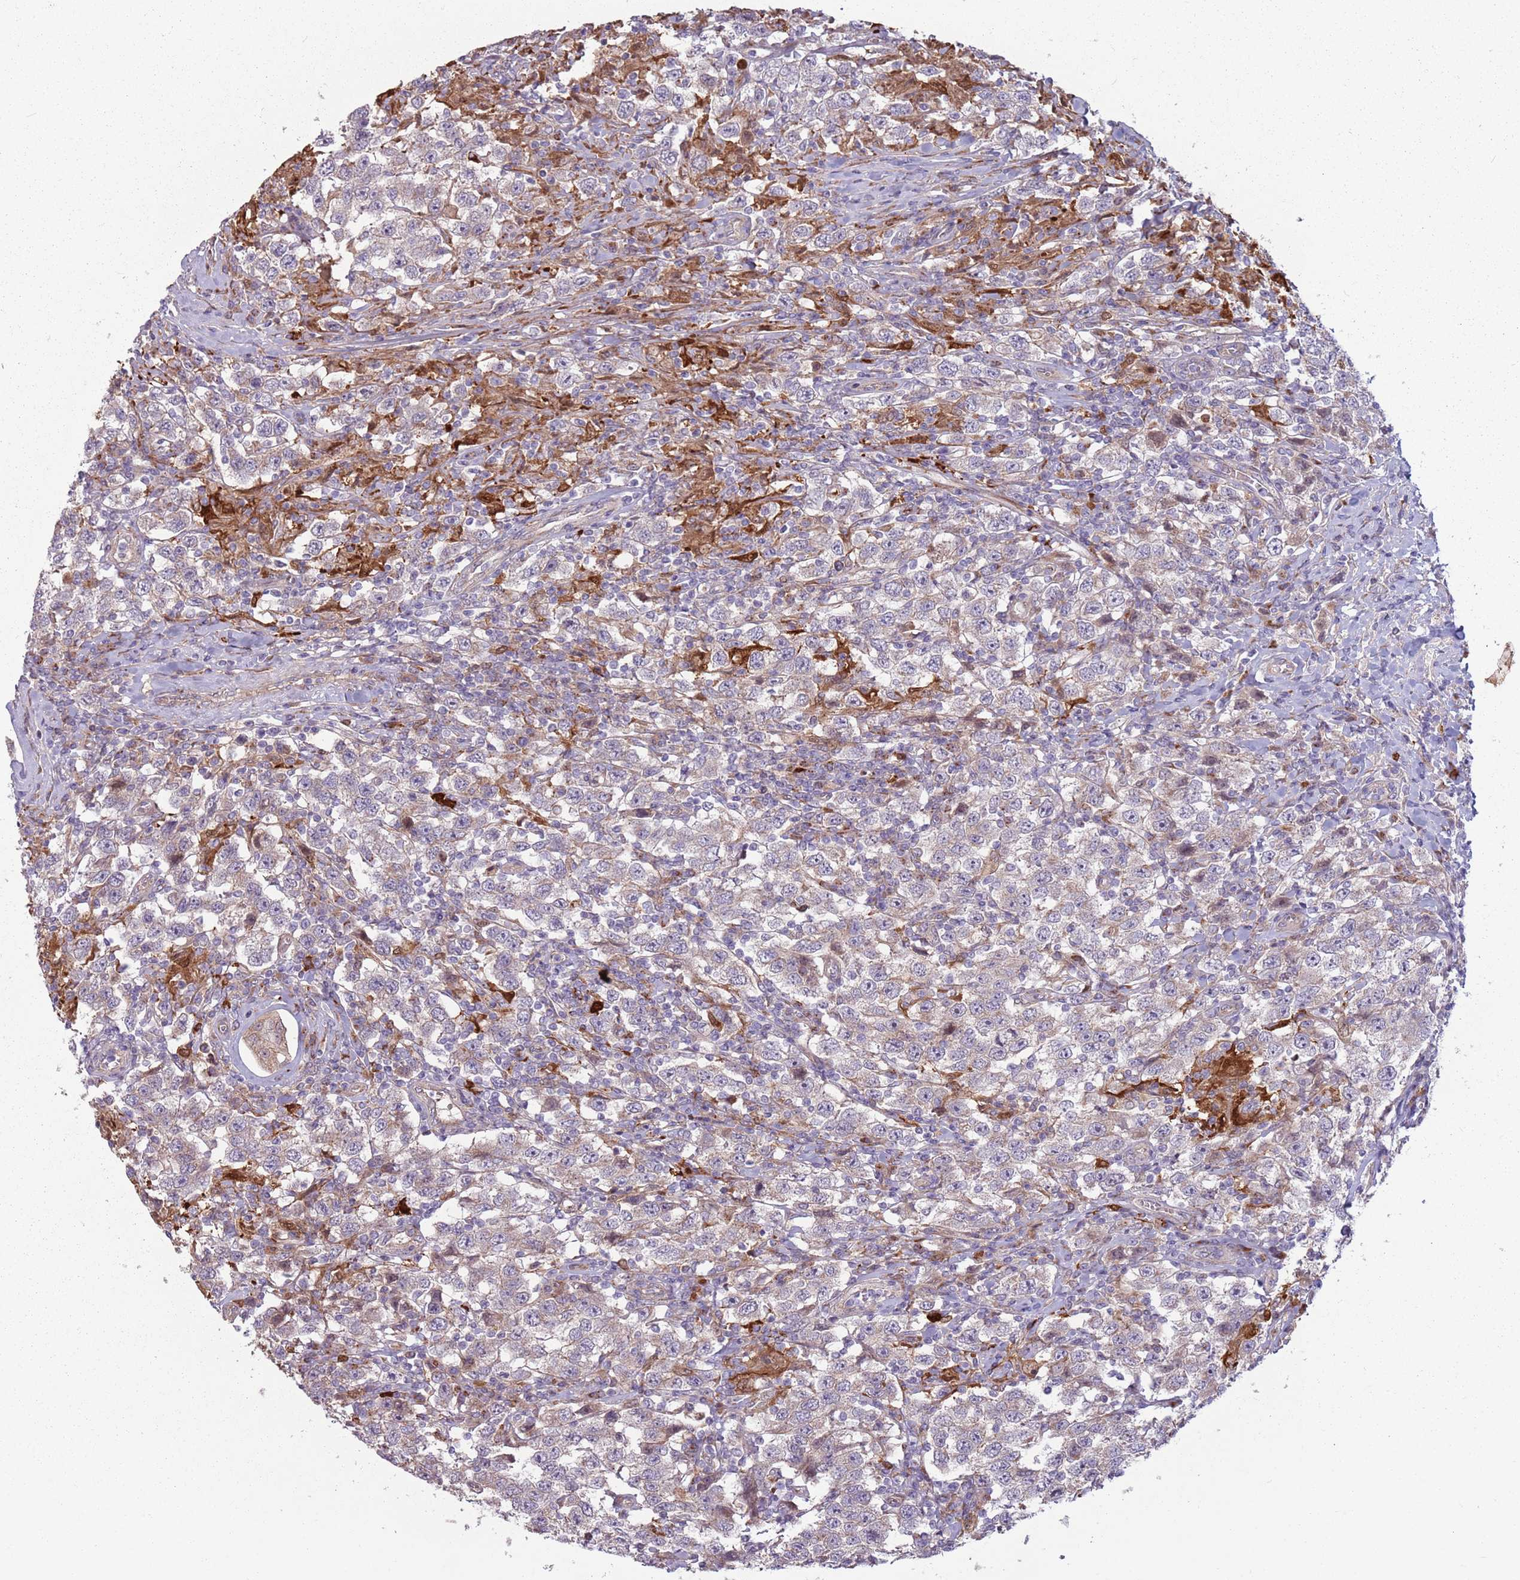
{"staining": {"intensity": "weak", "quantity": "<25%", "location": "cytoplasmic/membranous"}, "tissue": "testis cancer", "cell_type": "Tumor cells", "image_type": "cancer", "snomed": [{"axis": "morphology", "description": "Seminoma, NOS"}, {"axis": "topography", "description": "Testis"}], "caption": "Micrograph shows no significant protein positivity in tumor cells of seminoma (testis). (DAB (3,3'-diaminobenzidine) IHC, high magnification).", "gene": "CCDC150", "patient": {"sex": "male", "age": 41}}